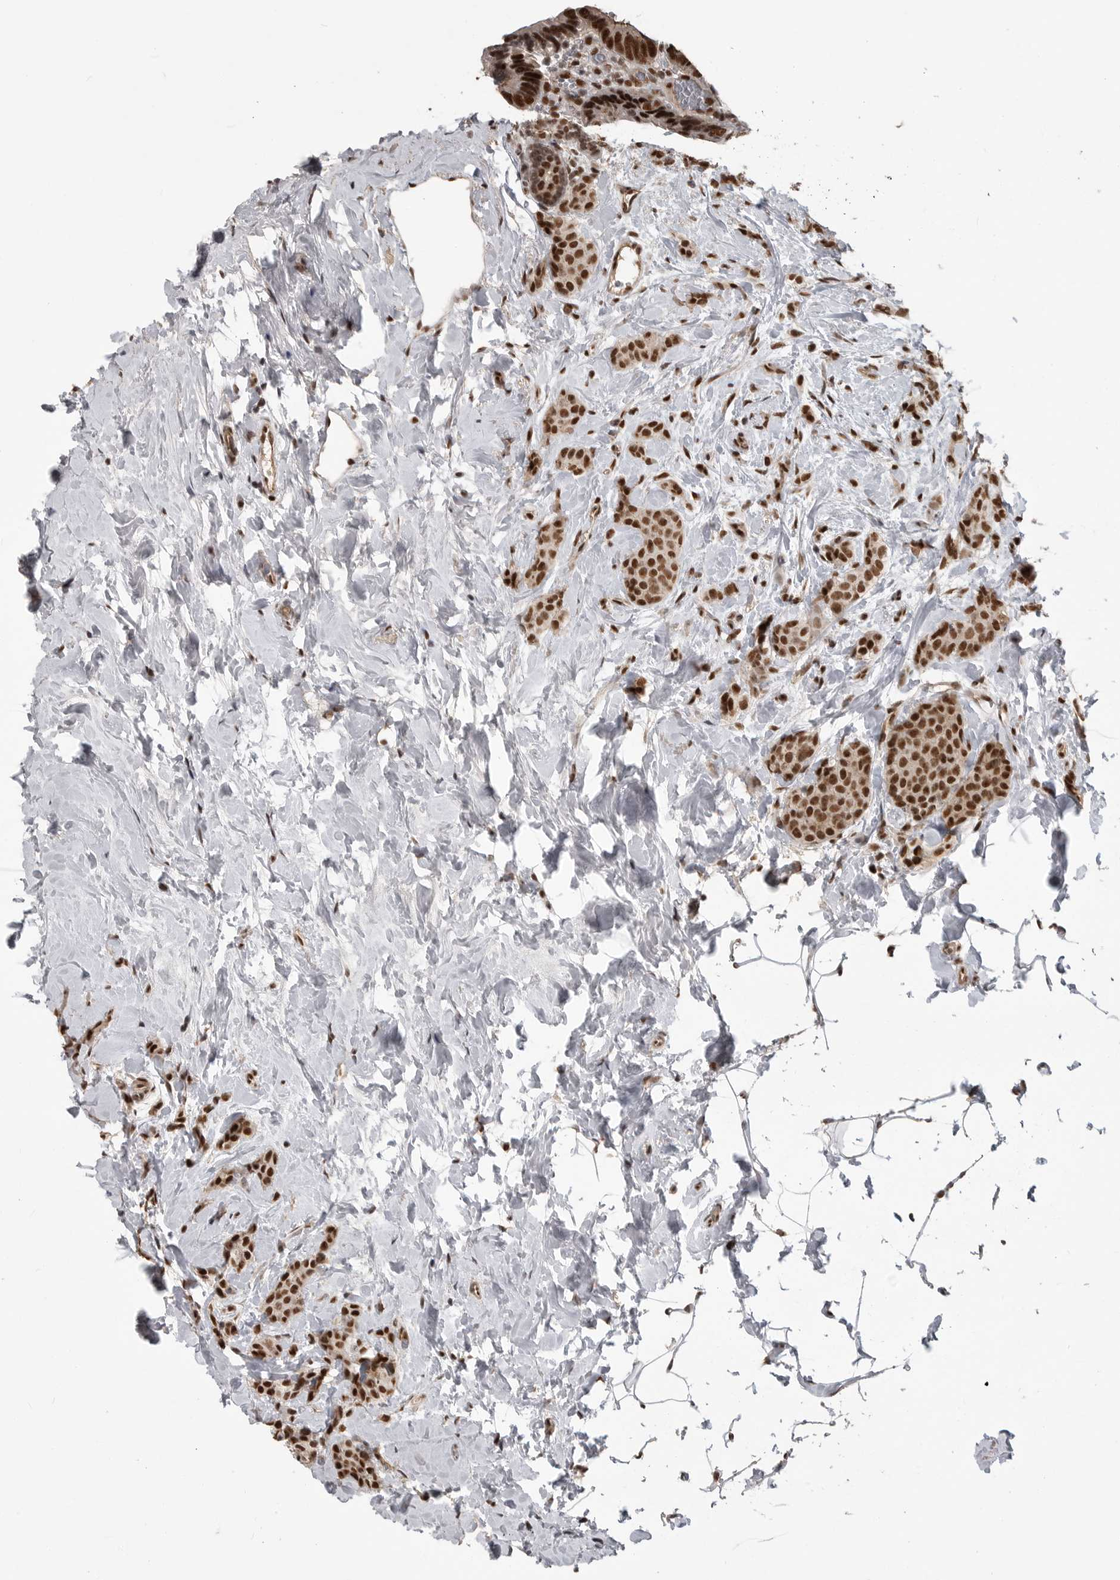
{"staining": {"intensity": "strong", "quantity": ">75%", "location": "nuclear"}, "tissue": "breast cancer", "cell_type": "Tumor cells", "image_type": "cancer", "snomed": [{"axis": "morphology", "description": "Lobular carcinoma, in situ"}, {"axis": "morphology", "description": "Lobular carcinoma"}, {"axis": "topography", "description": "Breast"}], "caption": "This image shows IHC staining of breast cancer, with high strong nuclear staining in about >75% of tumor cells.", "gene": "CBLL1", "patient": {"sex": "female", "age": 41}}